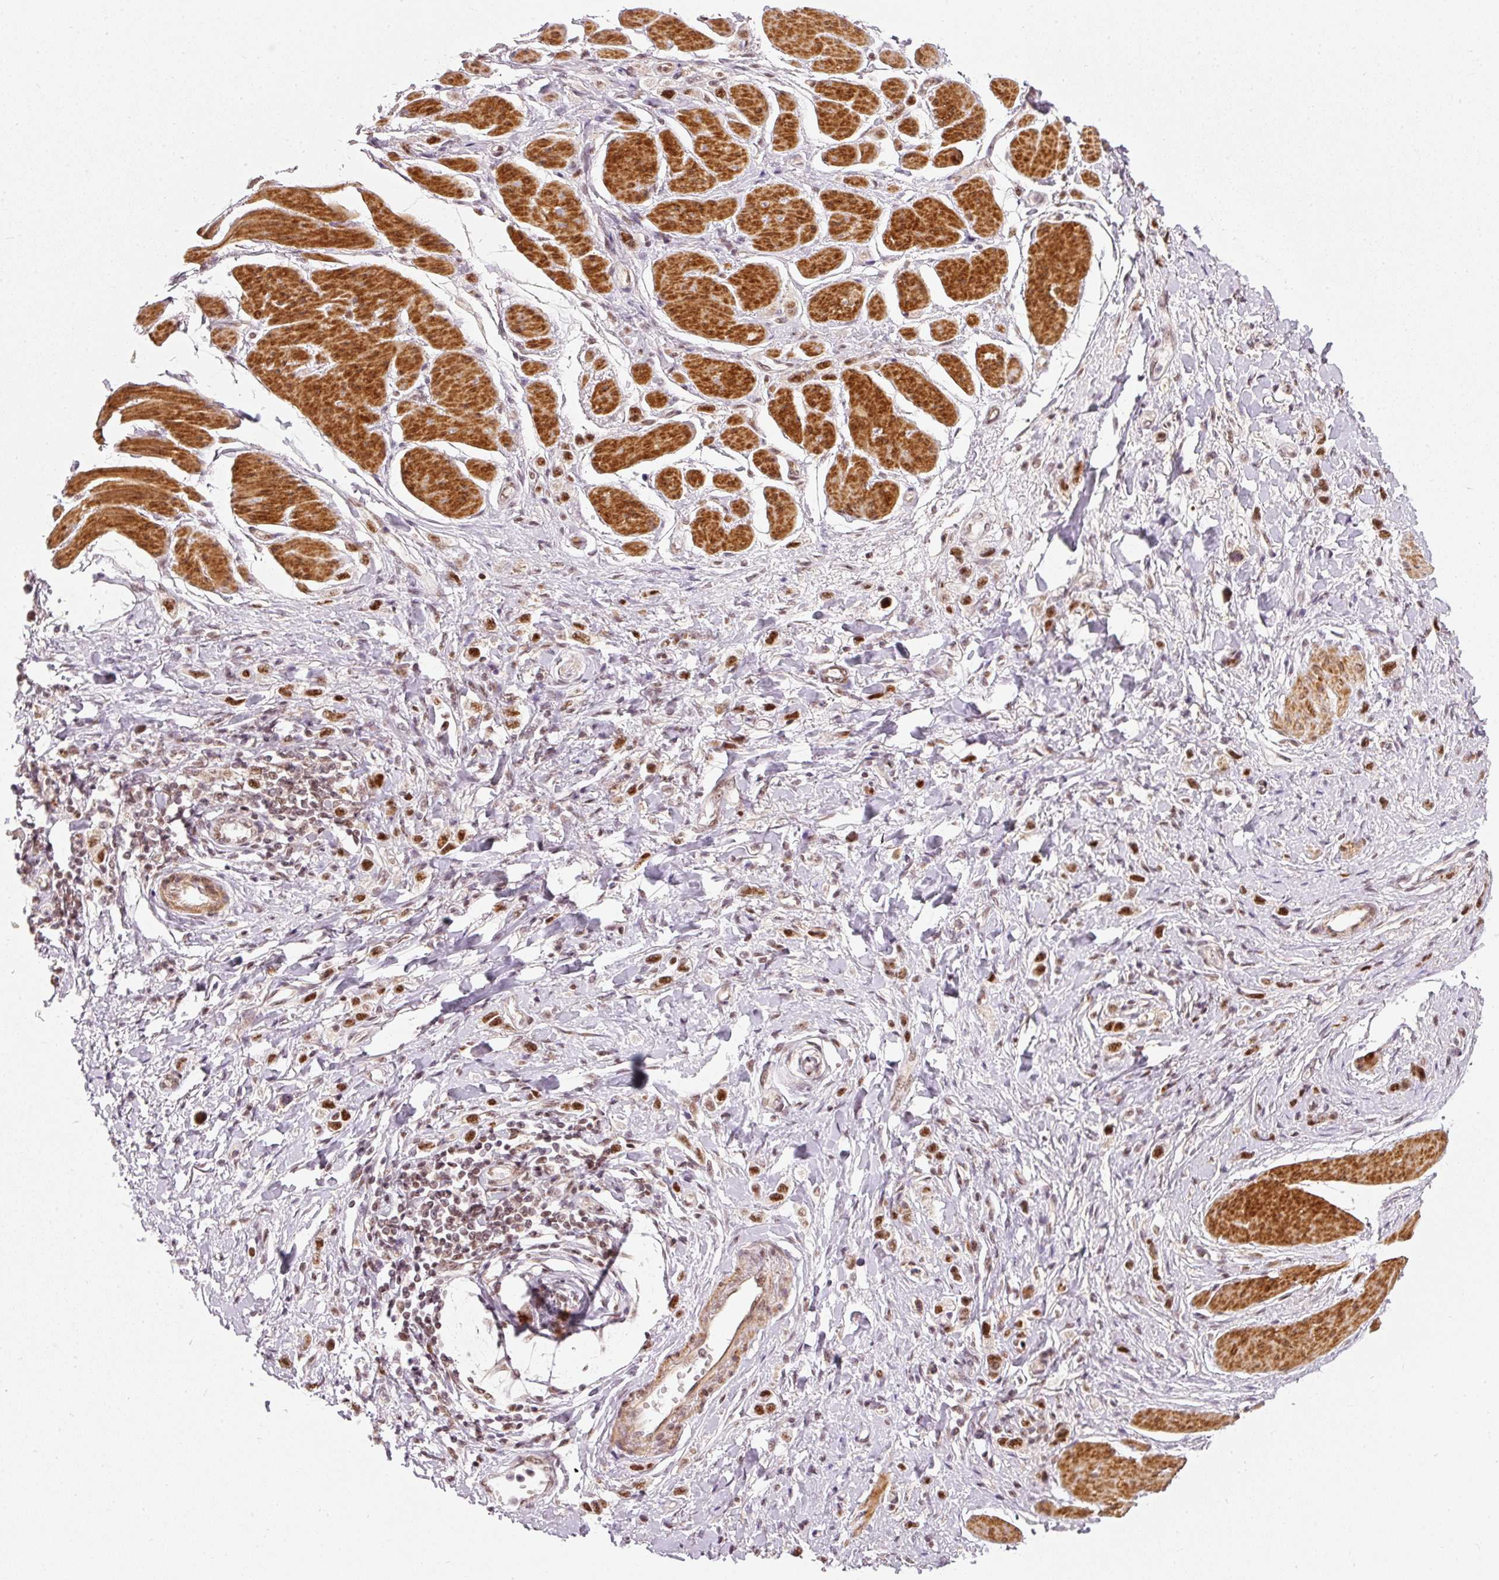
{"staining": {"intensity": "strong", "quantity": ">75%", "location": "nuclear"}, "tissue": "stomach cancer", "cell_type": "Tumor cells", "image_type": "cancer", "snomed": [{"axis": "morphology", "description": "Adenocarcinoma, NOS"}, {"axis": "topography", "description": "Stomach"}], "caption": "Protein analysis of stomach adenocarcinoma tissue exhibits strong nuclear positivity in about >75% of tumor cells. (DAB IHC with brightfield microscopy, high magnification).", "gene": "THOC6", "patient": {"sex": "female", "age": 65}}